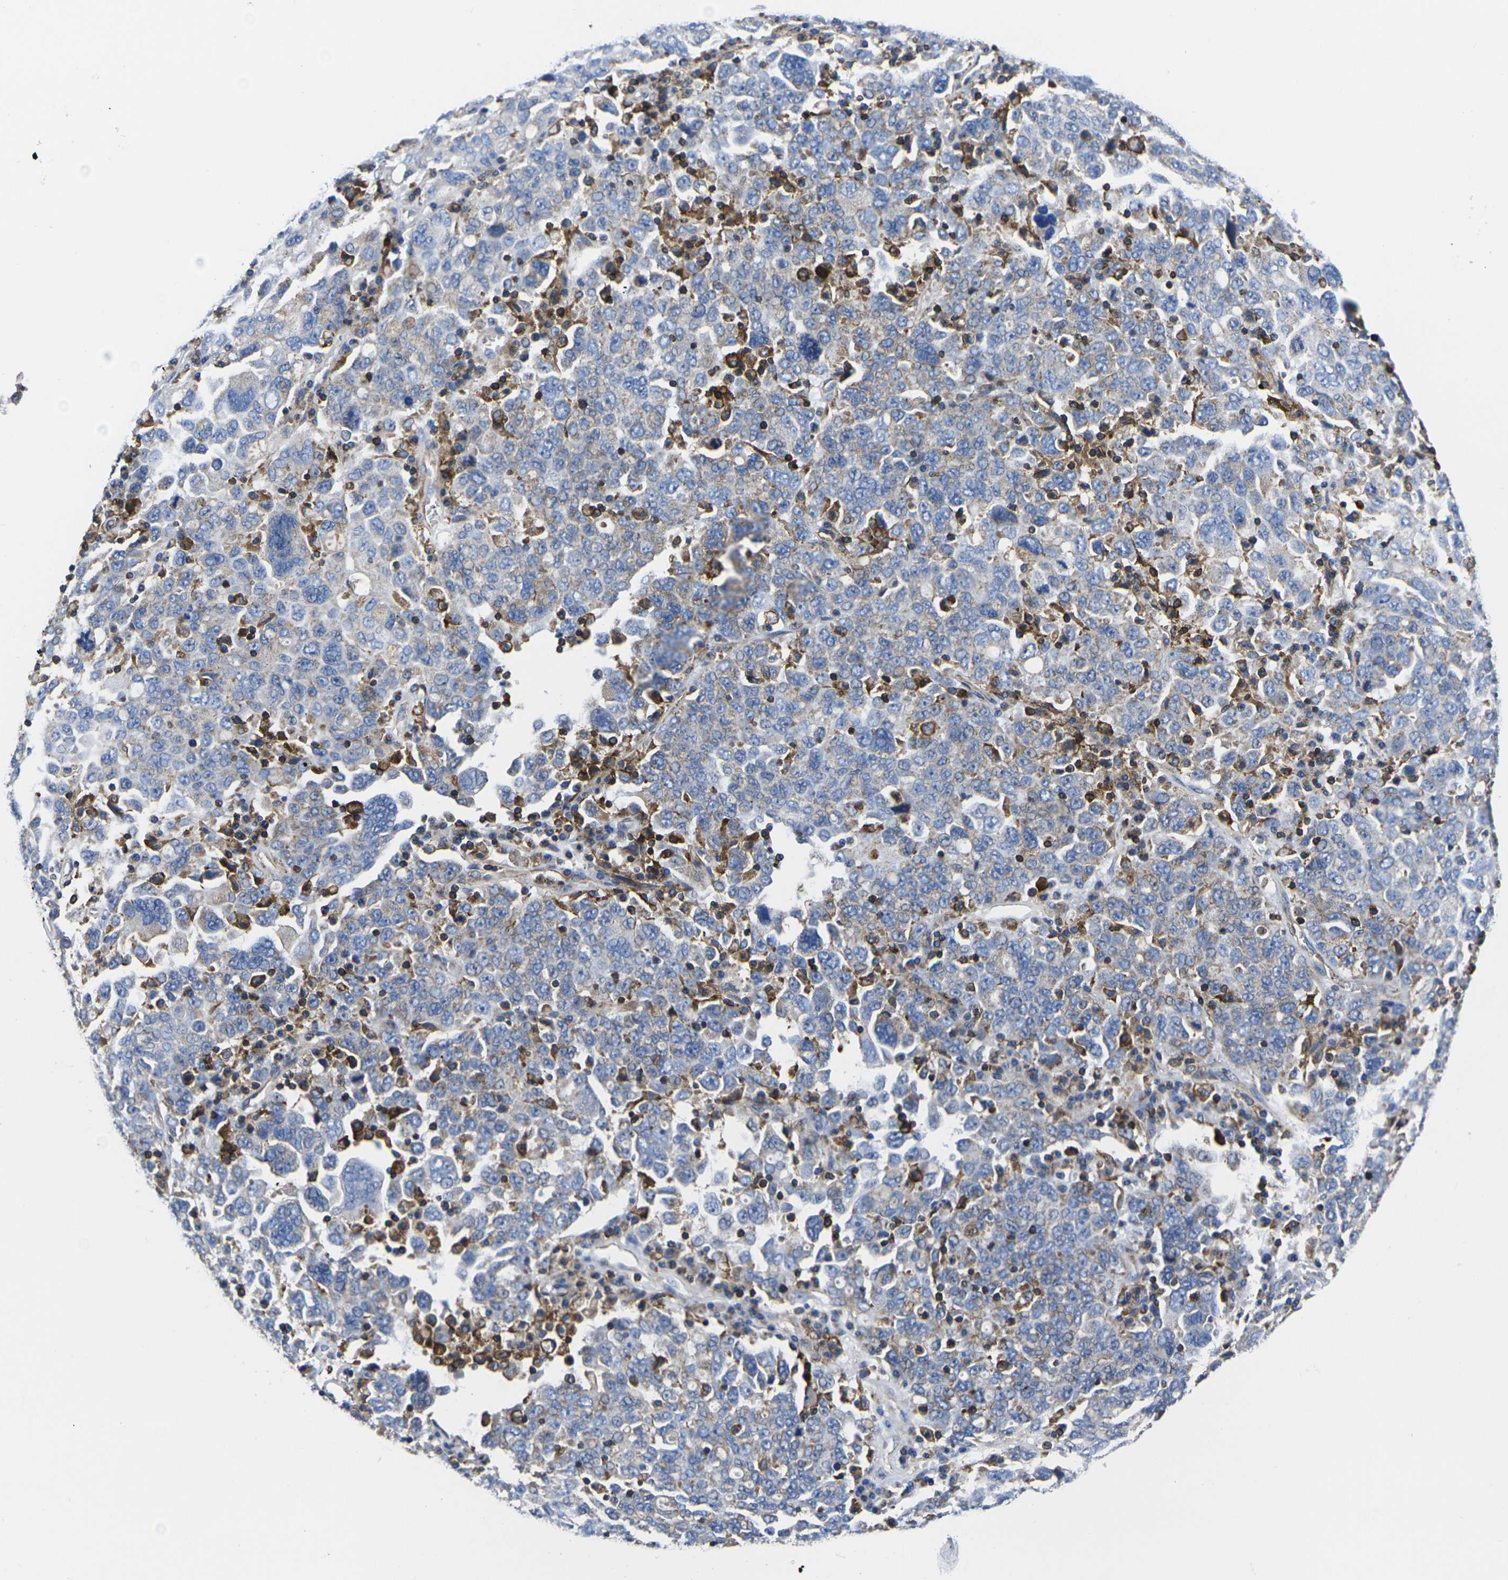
{"staining": {"intensity": "moderate", "quantity": "25%-75%", "location": "cytoplasmic/membranous"}, "tissue": "ovarian cancer", "cell_type": "Tumor cells", "image_type": "cancer", "snomed": [{"axis": "morphology", "description": "Carcinoma, endometroid"}, {"axis": "topography", "description": "Ovary"}], "caption": "The immunohistochemical stain labels moderate cytoplasmic/membranous staining in tumor cells of ovarian cancer (endometroid carcinoma) tissue.", "gene": "GPR4", "patient": {"sex": "female", "age": 62}}